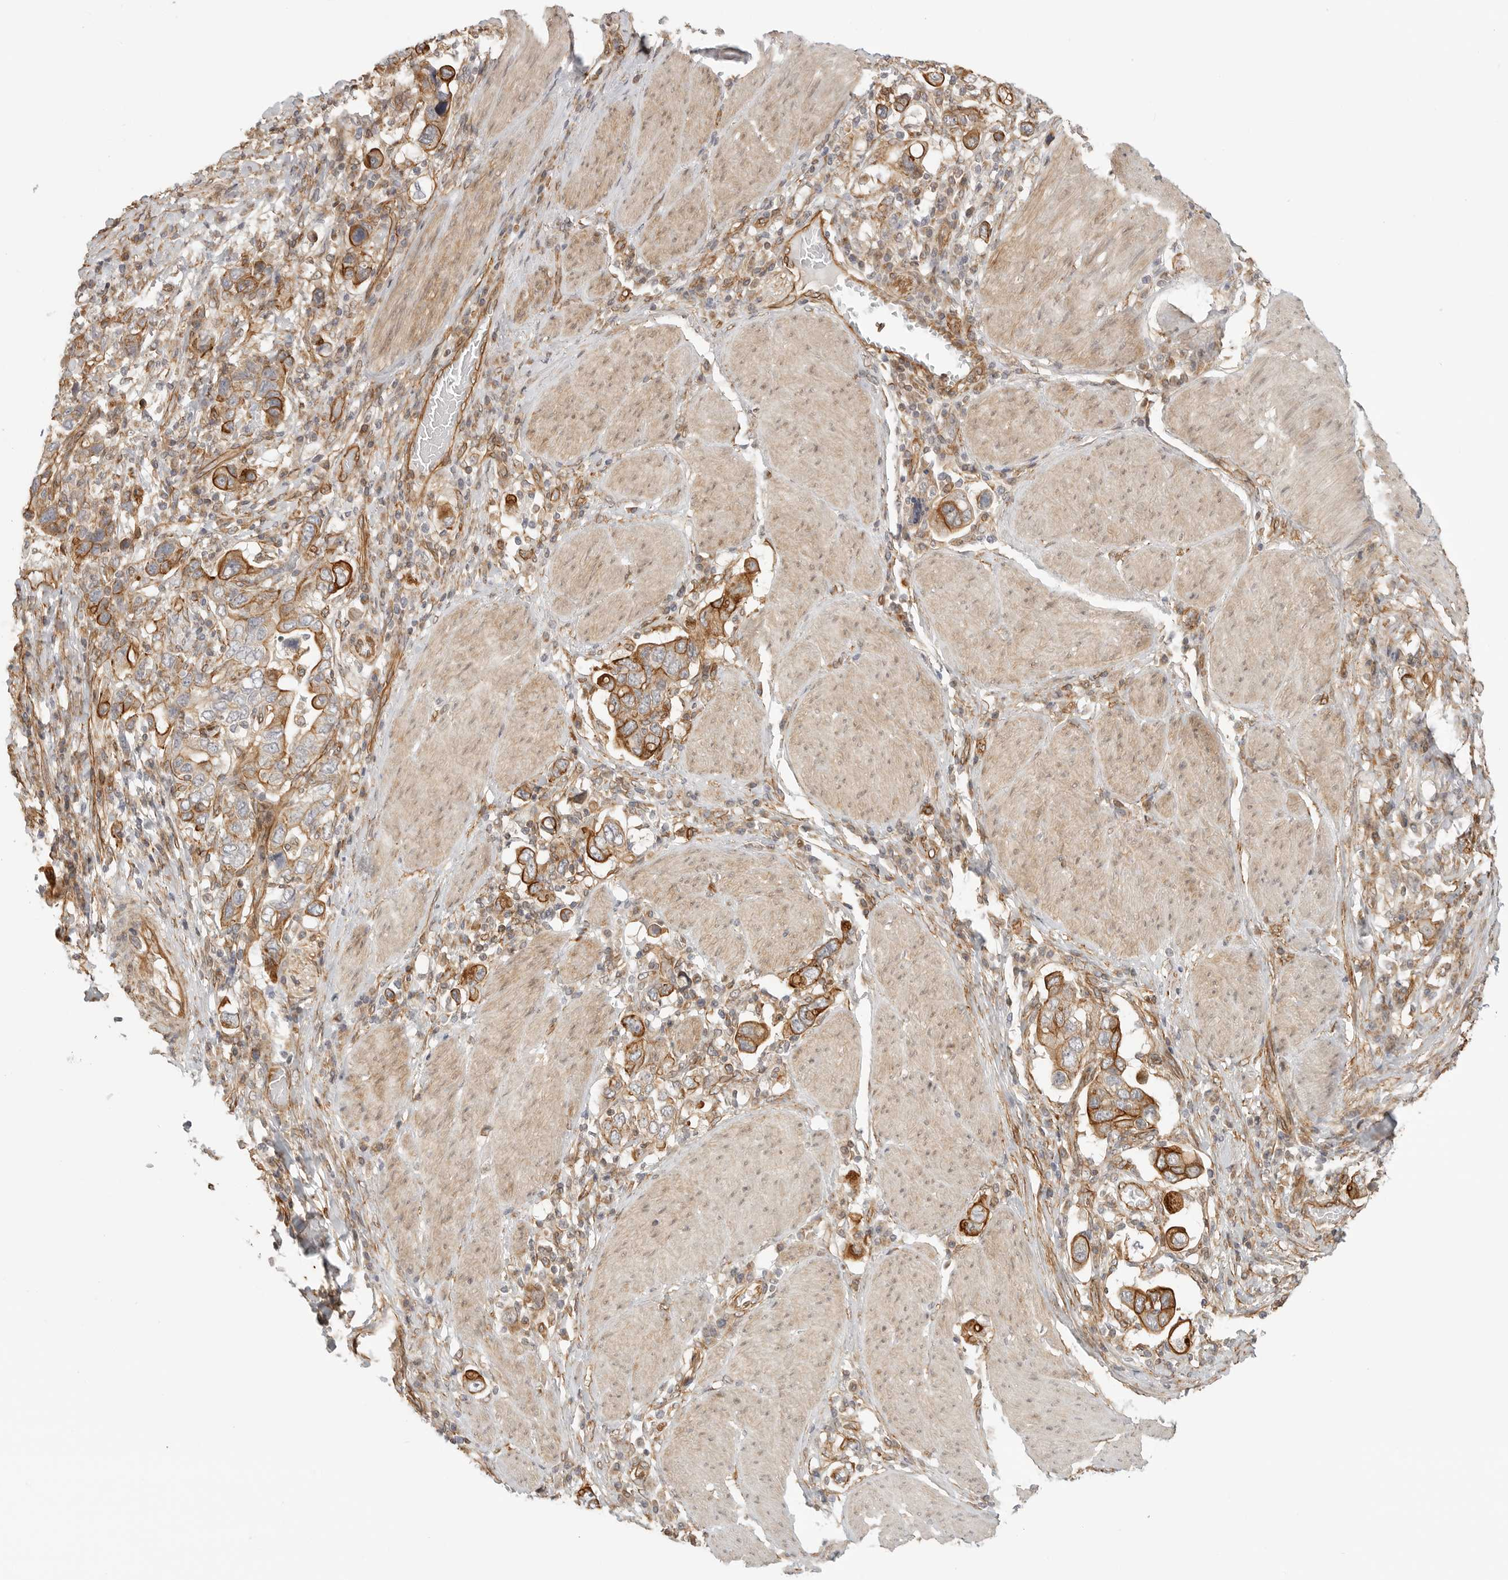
{"staining": {"intensity": "strong", "quantity": ">75%", "location": "cytoplasmic/membranous"}, "tissue": "stomach cancer", "cell_type": "Tumor cells", "image_type": "cancer", "snomed": [{"axis": "morphology", "description": "Adenocarcinoma, NOS"}, {"axis": "topography", "description": "Stomach, upper"}], "caption": "Strong cytoplasmic/membranous positivity for a protein is seen in approximately >75% of tumor cells of stomach cancer using immunohistochemistry (IHC).", "gene": "ATOH7", "patient": {"sex": "male", "age": 62}}